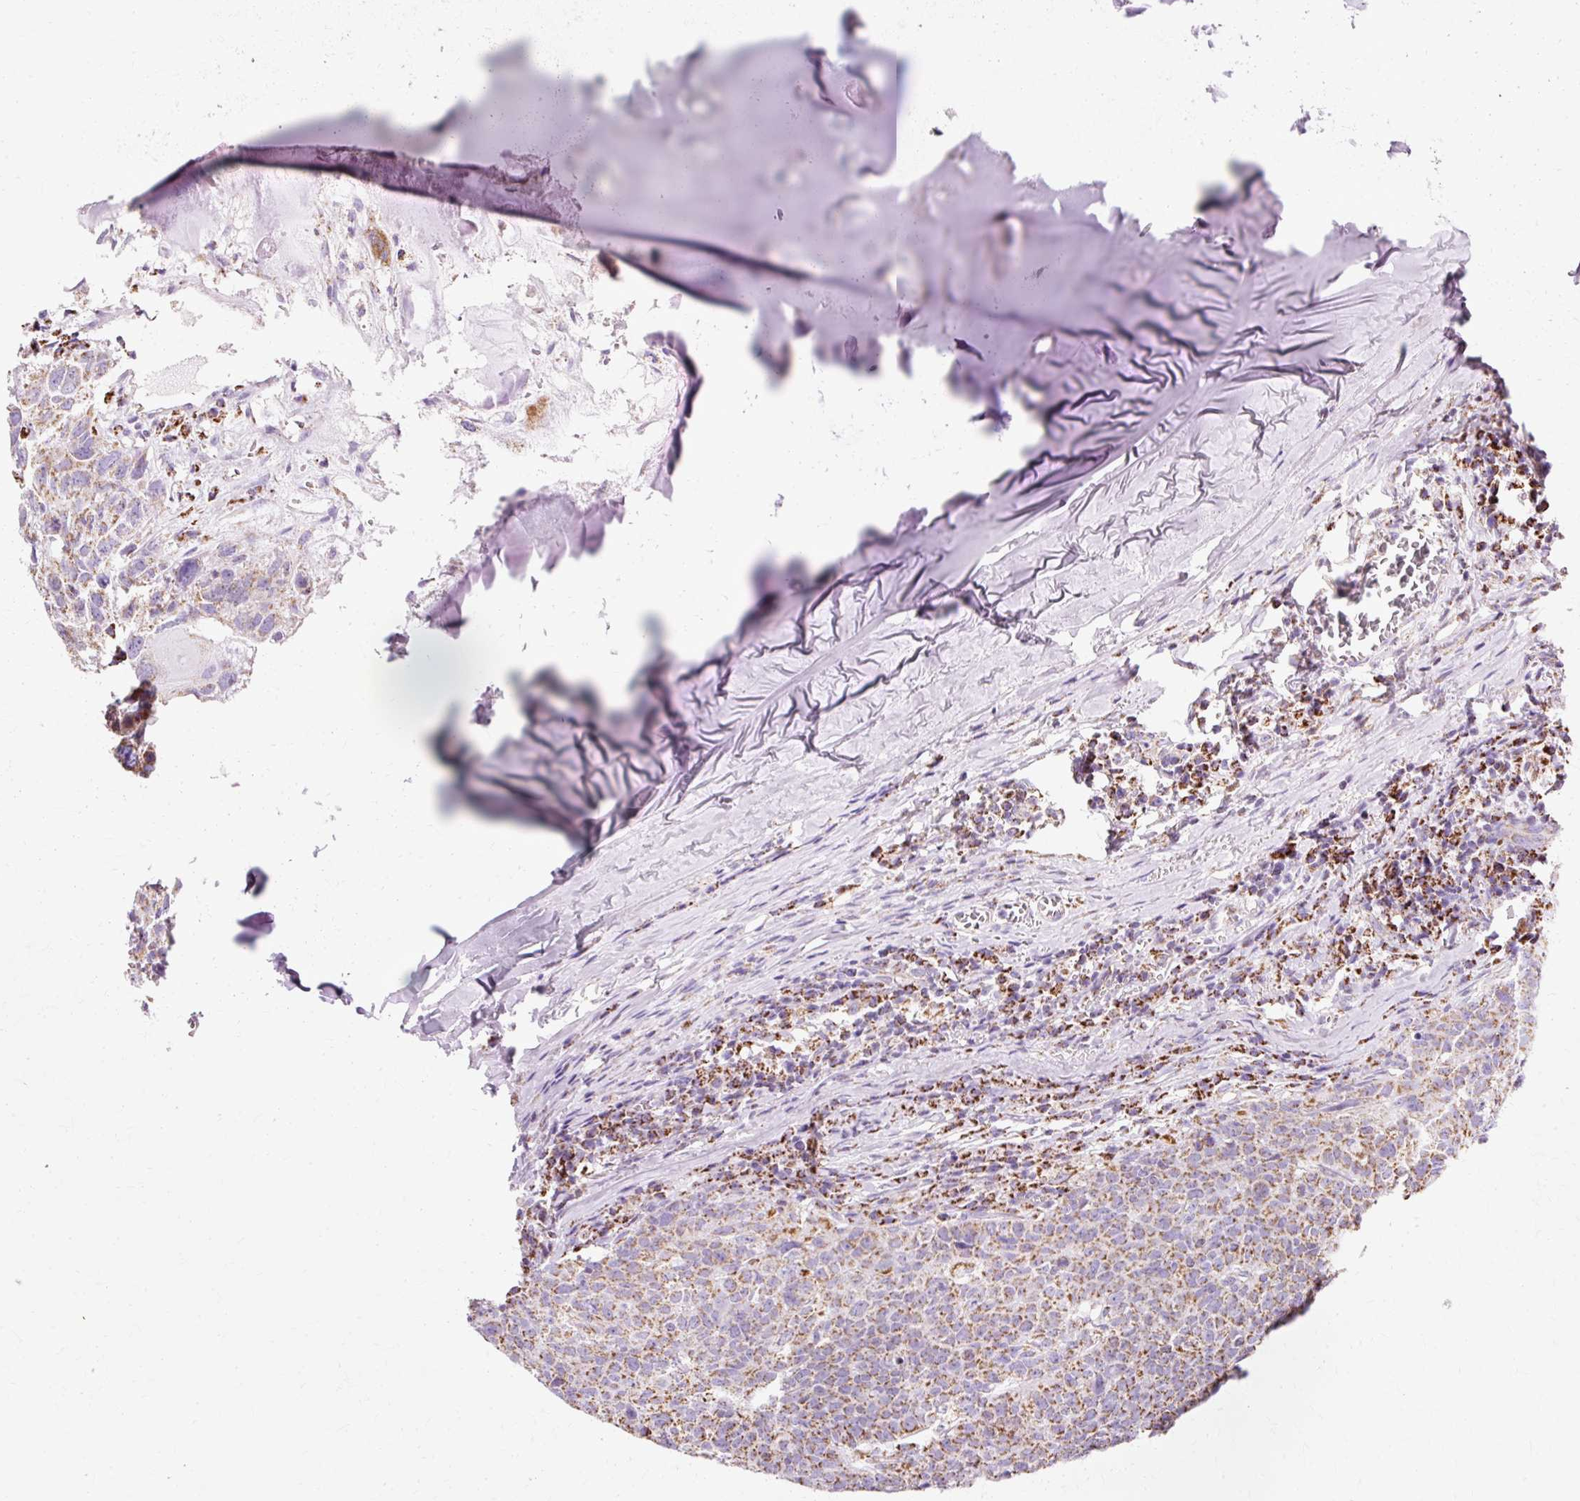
{"staining": {"intensity": "moderate", "quantity": ">75%", "location": "cytoplasmic/membranous"}, "tissue": "head and neck cancer", "cell_type": "Tumor cells", "image_type": "cancer", "snomed": [{"axis": "morphology", "description": "Normal tissue, NOS"}, {"axis": "morphology", "description": "Squamous cell carcinoma, NOS"}, {"axis": "topography", "description": "Skeletal muscle"}, {"axis": "topography", "description": "Vascular tissue"}, {"axis": "topography", "description": "Peripheral nerve tissue"}, {"axis": "topography", "description": "Head-Neck"}], "caption": "Head and neck cancer (squamous cell carcinoma) stained with a protein marker demonstrates moderate staining in tumor cells.", "gene": "ATP5PO", "patient": {"sex": "male", "age": 66}}